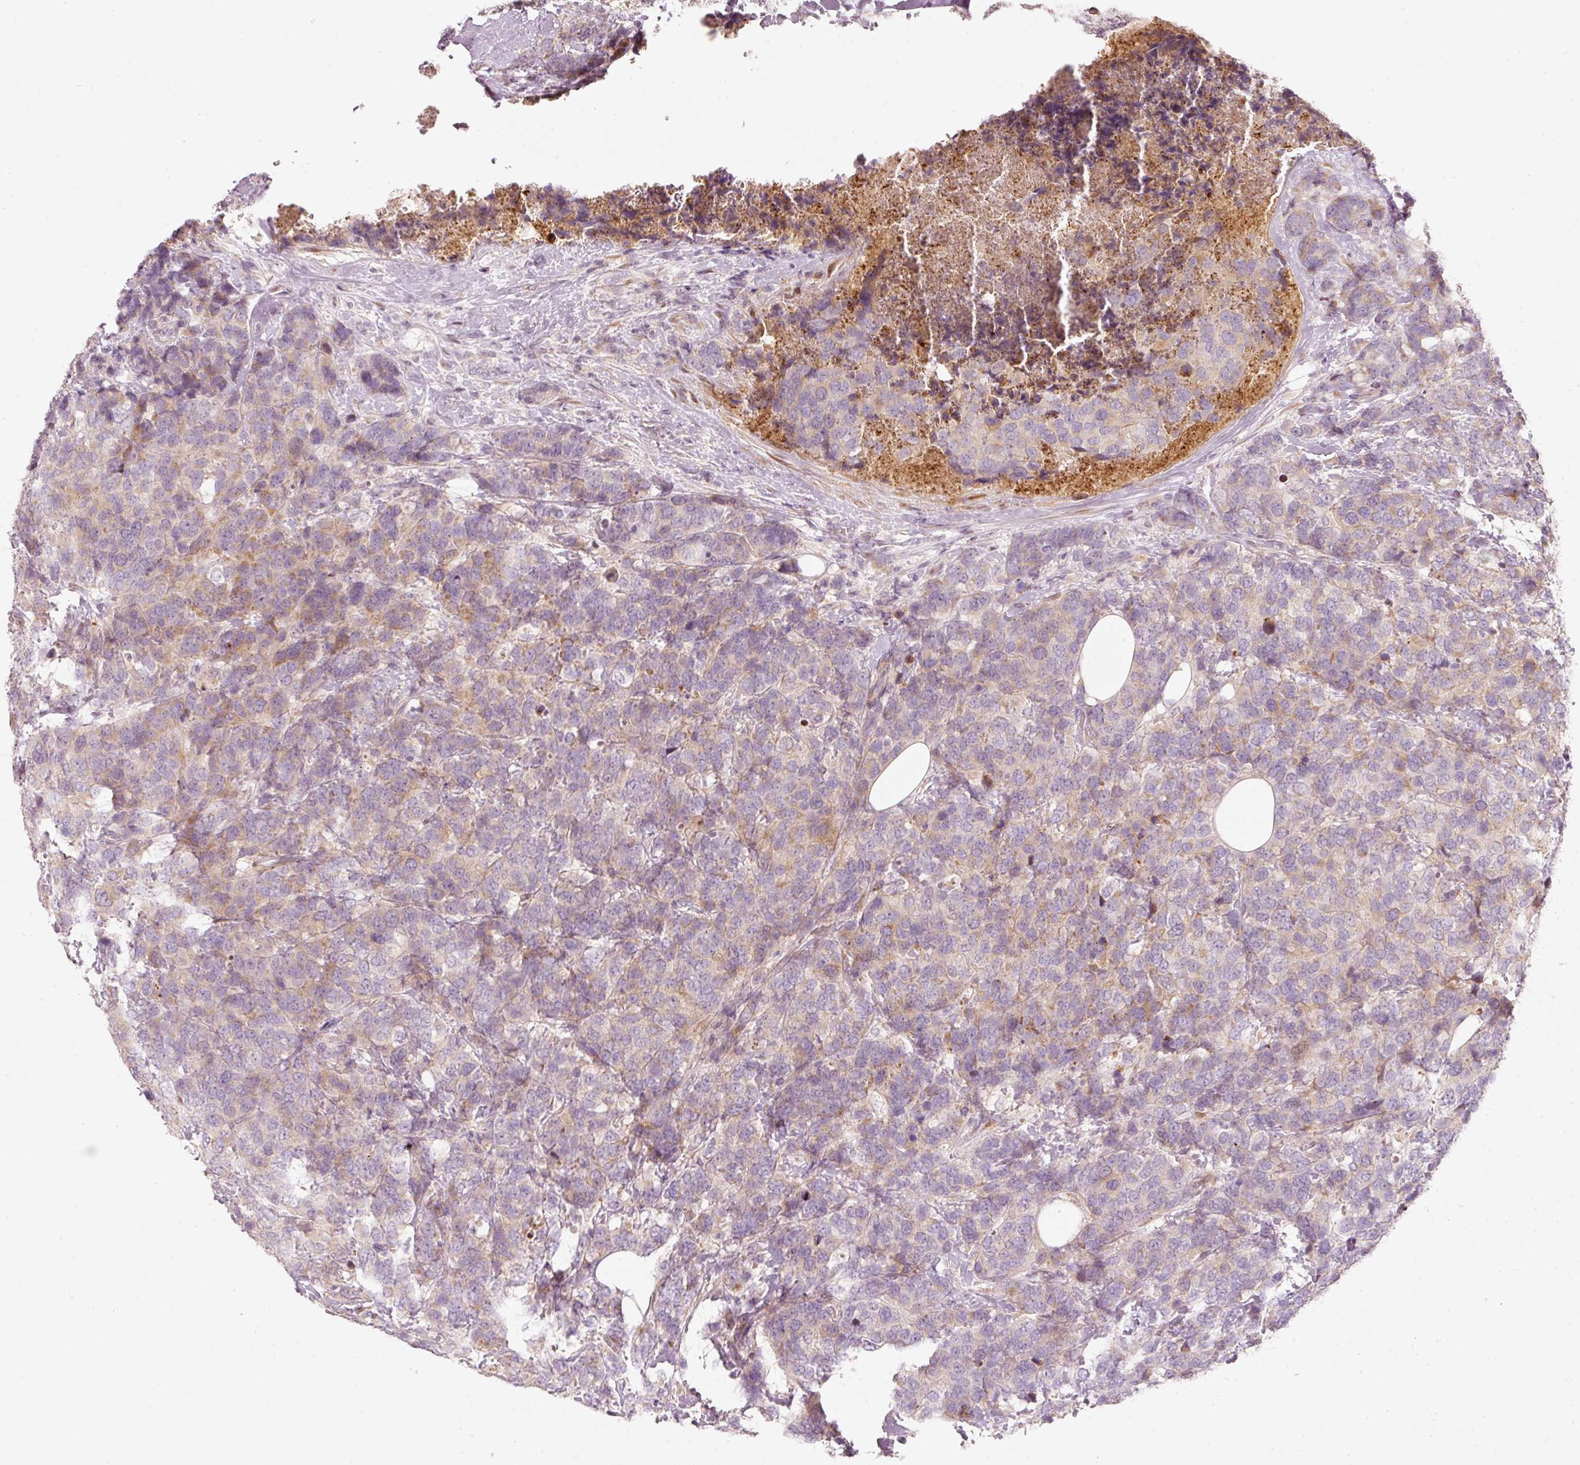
{"staining": {"intensity": "weak", "quantity": "<25%", "location": "cytoplasmic/membranous"}, "tissue": "breast cancer", "cell_type": "Tumor cells", "image_type": "cancer", "snomed": [{"axis": "morphology", "description": "Lobular carcinoma"}, {"axis": "topography", "description": "Breast"}], "caption": "The photomicrograph demonstrates no staining of tumor cells in lobular carcinoma (breast).", "gene": "SLC20A1", "patient": {"sex": "female", "age": 59}}